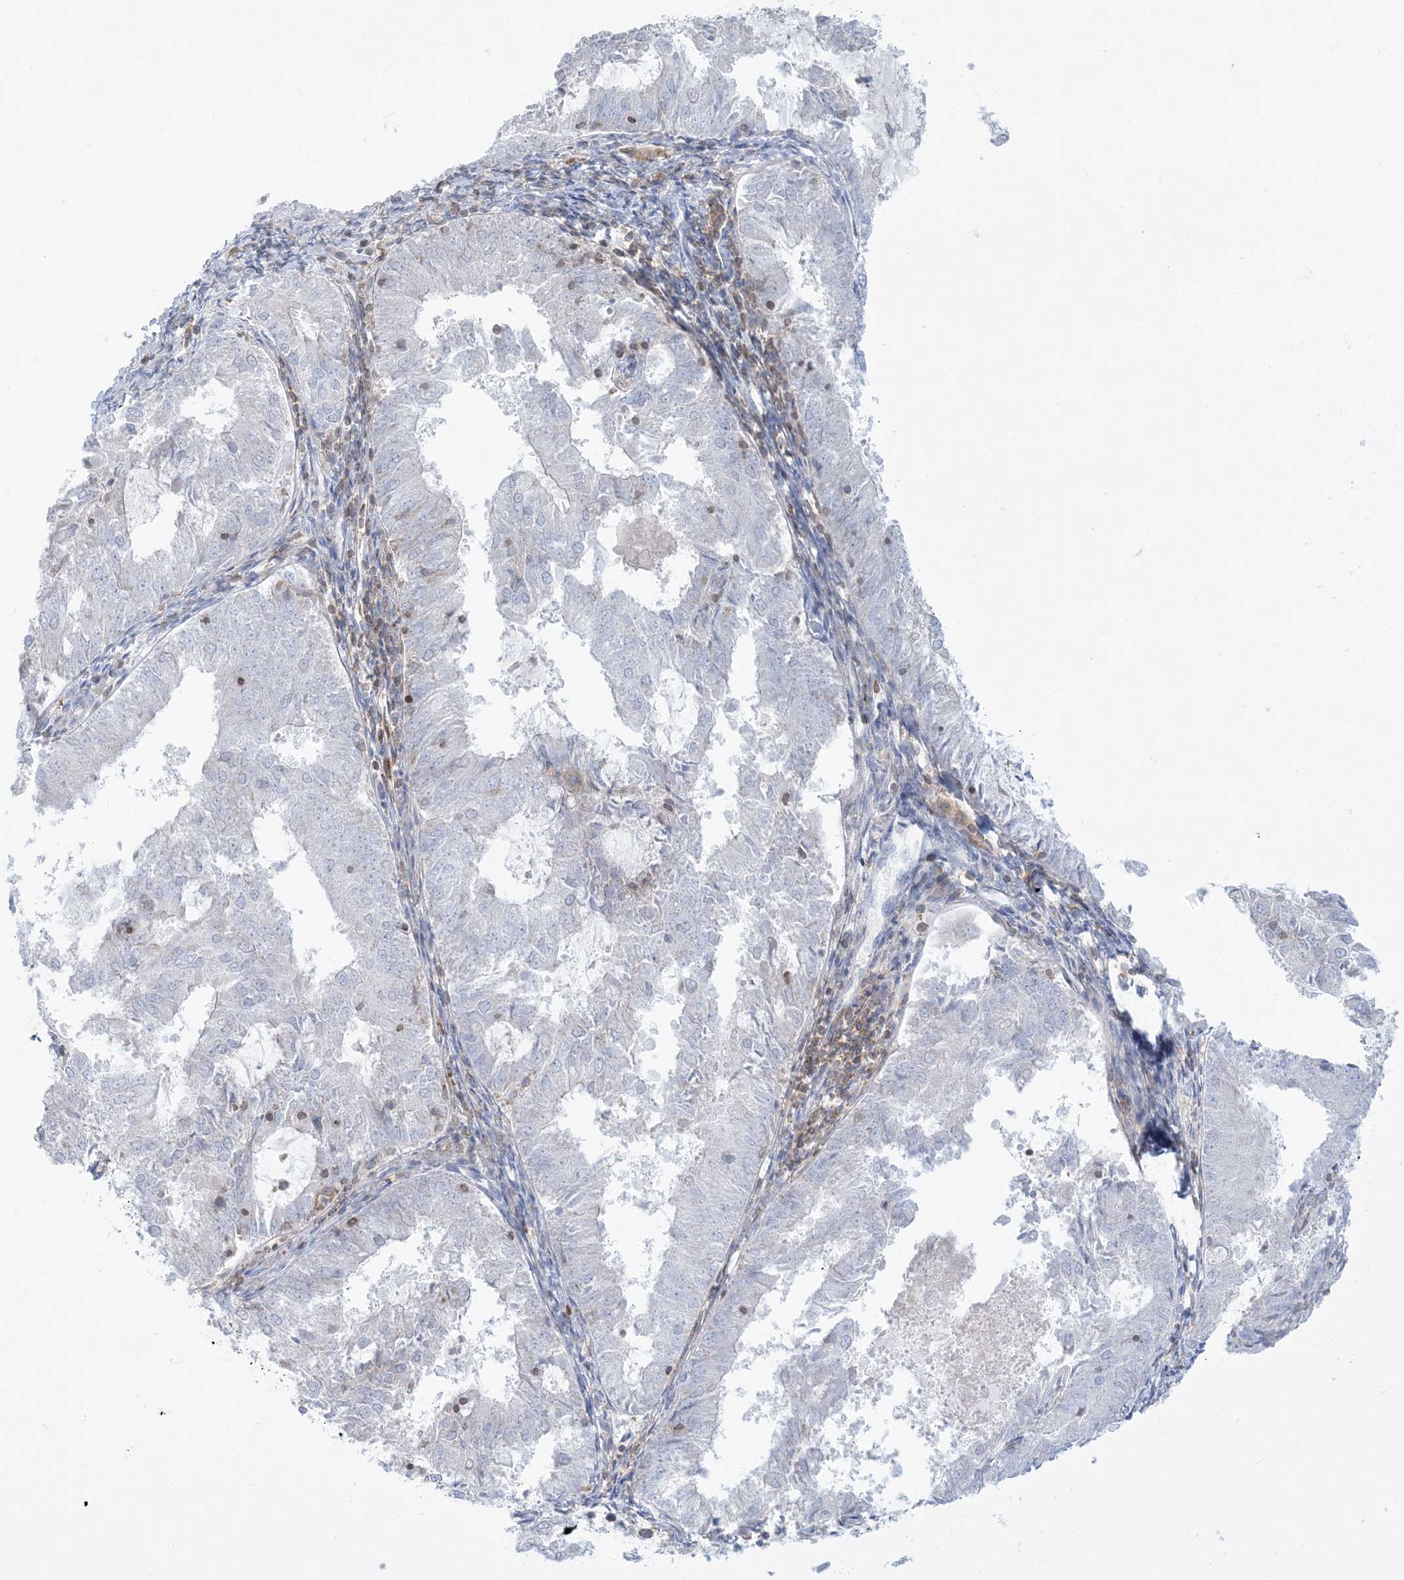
{"staining": {"intensity": "negative", "quantity": "none", "location": "none"}, "tissue": "endometrial cancer", "cell_type": "Tumor cells", "image_type": "cancer", "snomed": [{"axis": "morphology", "description": "Adenocarcinoma, NOS"}, {"axis": "topography", "description": "Endometrium"}], "caption": "Immunohistochemistry image of neoplastic tissue: endometrial cancer (adenocarcinoma) stained with DAB displays no significant protein staining in tumor cells. The staining was performed using DAB (3,3'-diaminobenzidine) to visualize the protein expression in brown, while the nuclei were stained in blue with hematoxylin (Magnification: 20x).", "gene": "ARHGAP30", "patient": {"sex": "female", "age": 57}}